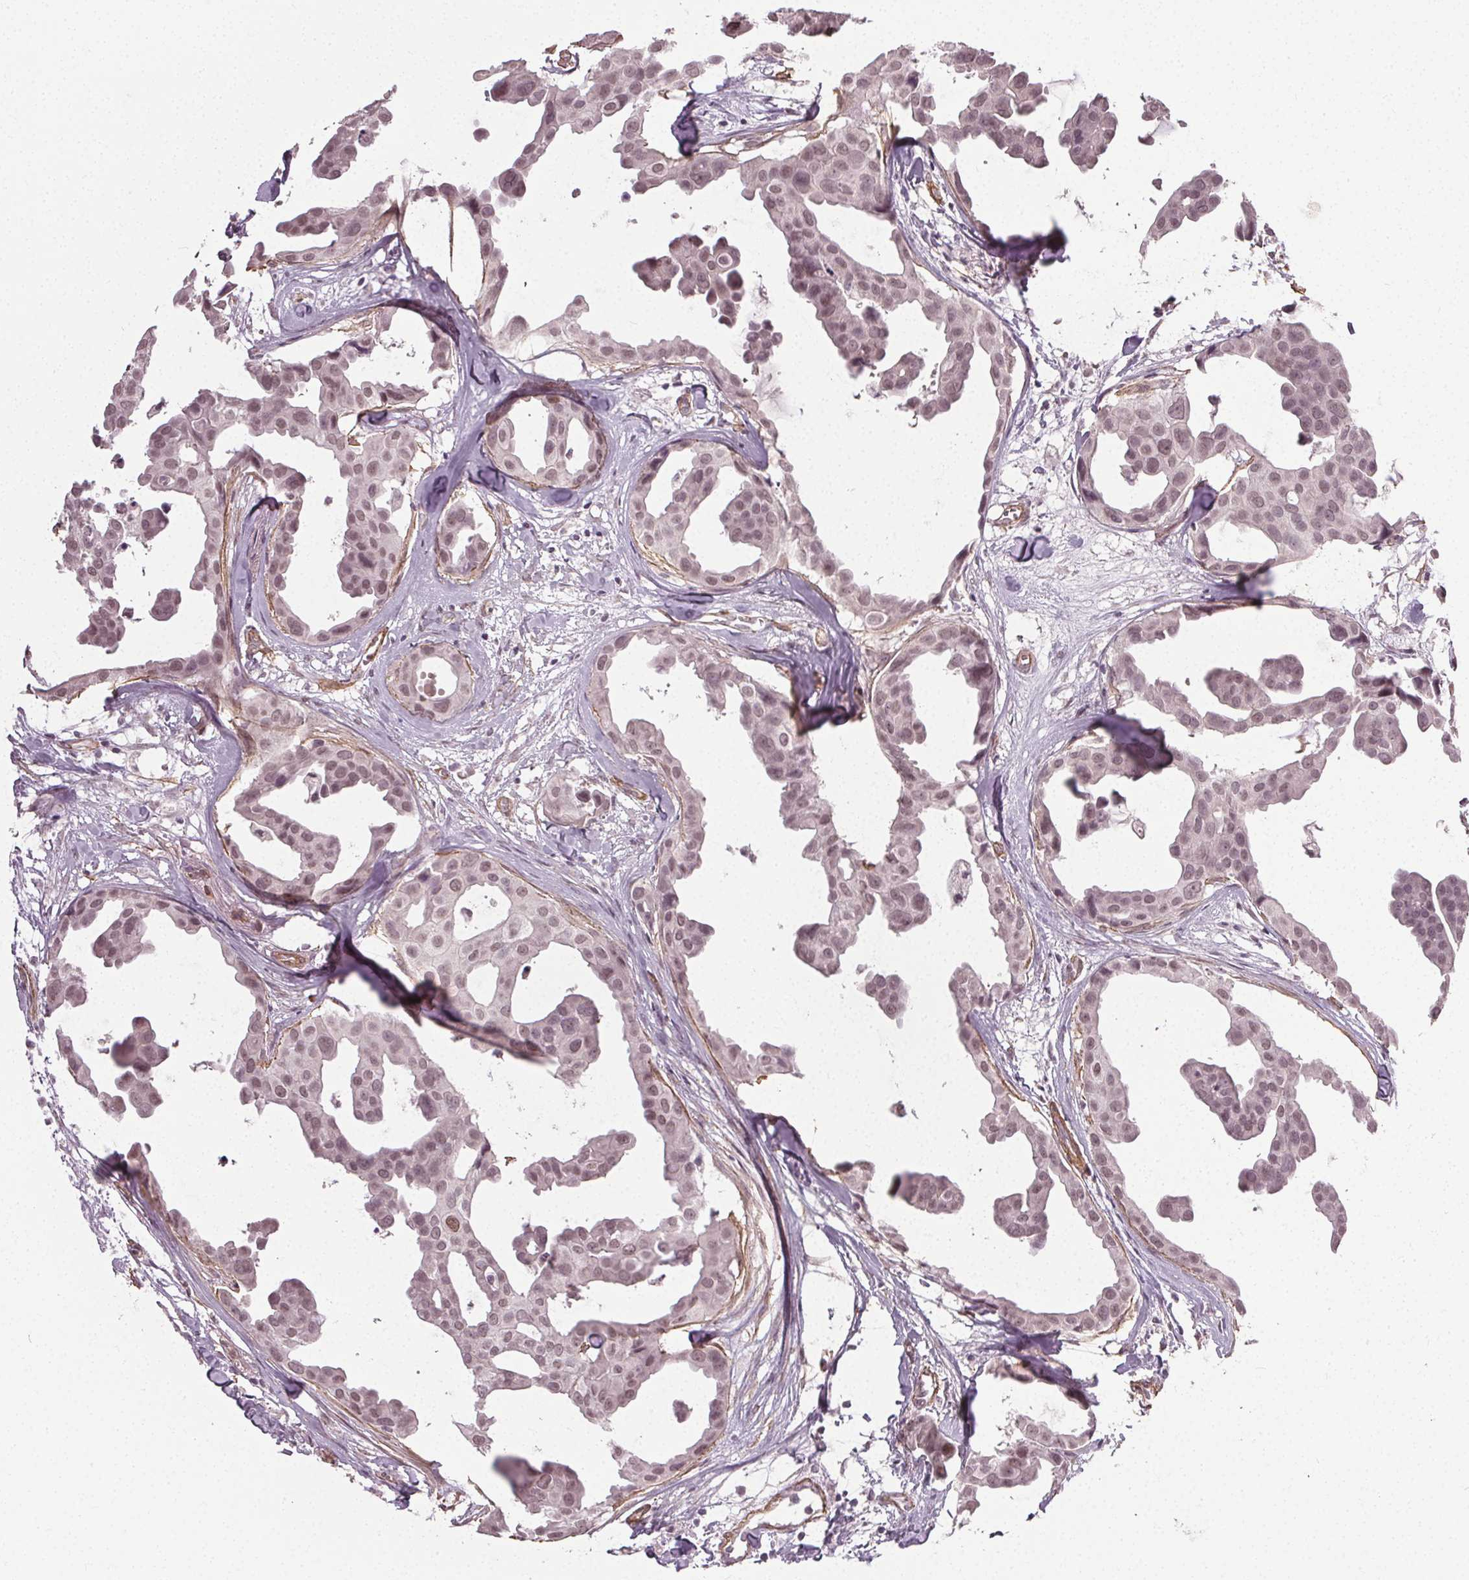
{"staining": {"intensity": "weak", "quantity": ">75%", "location": "nuclear"}, "tissue": "breast cancer", "cell_type": "Tumor cells", "image_type": "cancer", "snomed": [{"axis": "morphology", "description": "Duct carcinoma"}, {"axis": "topography", "description": "Breast"}], "caption": "The photomicrograph displays a brown stain indicating the presence of a protein in the nuclear of tumor cells in intraductal carcinoma (breast).", "gene": "PKP1", "patient": {"sex": "female", "age": 38}}